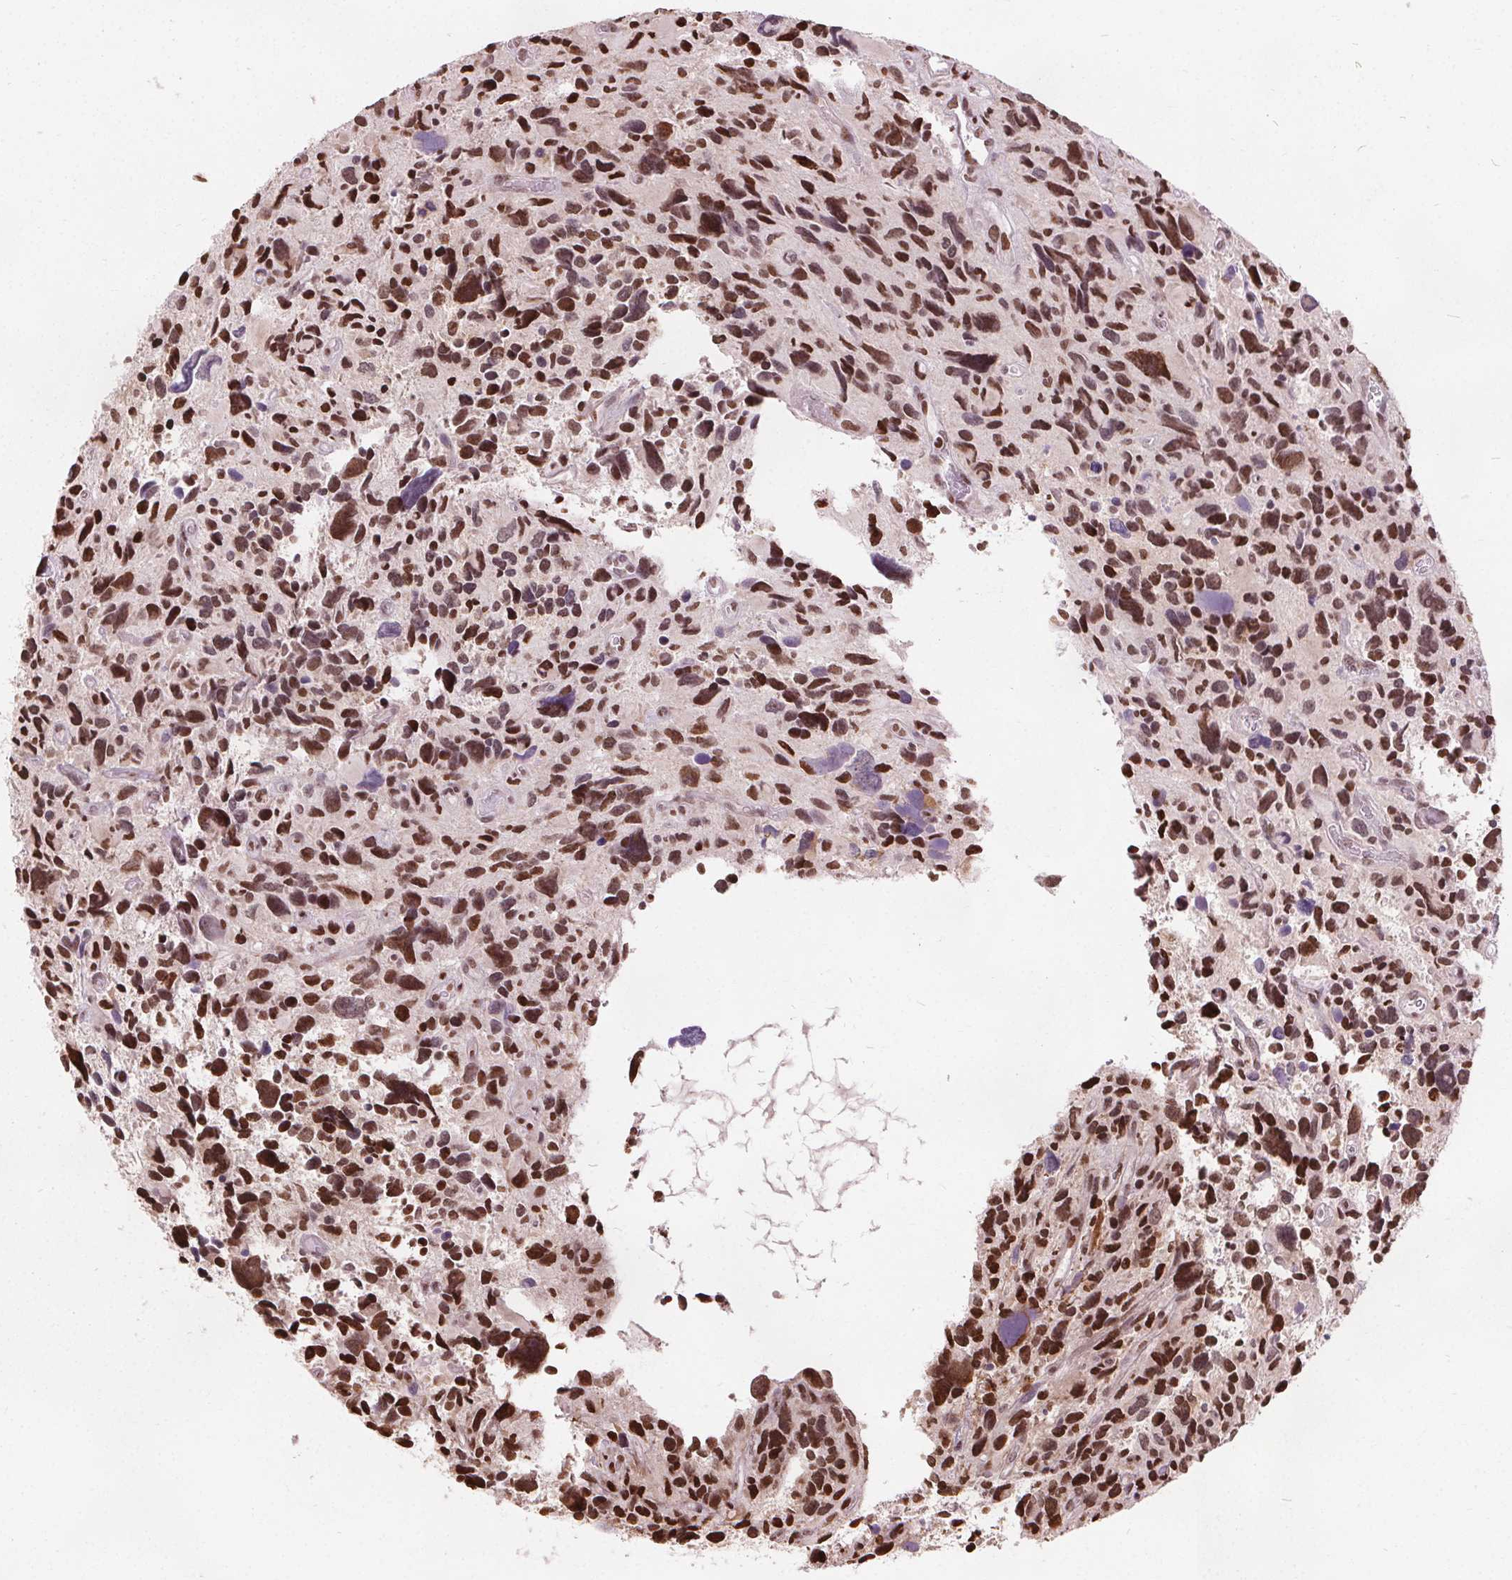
{"staining": {"intensity": "strong", "quantity": ">75%", "location": "nuclear"}, "tissue": "glioma", "cell_type": "Tumor cells", "image_type": "cancer", "snomed": [{"axis": "morphology", "description": "Glioma, malignant, High grade"}, {"axis": "topography", "description": "Brain"}], "caption": "Immunohistochemistry (IHC) photomicrograph of malignant glioma (high-grade) stained for a protein (brown), which shows high levels of strong nuclear staining in approximately >75% of tumor cells.", "gene": "ISLR2", "patient": {"sex": "male", "age": 46}}